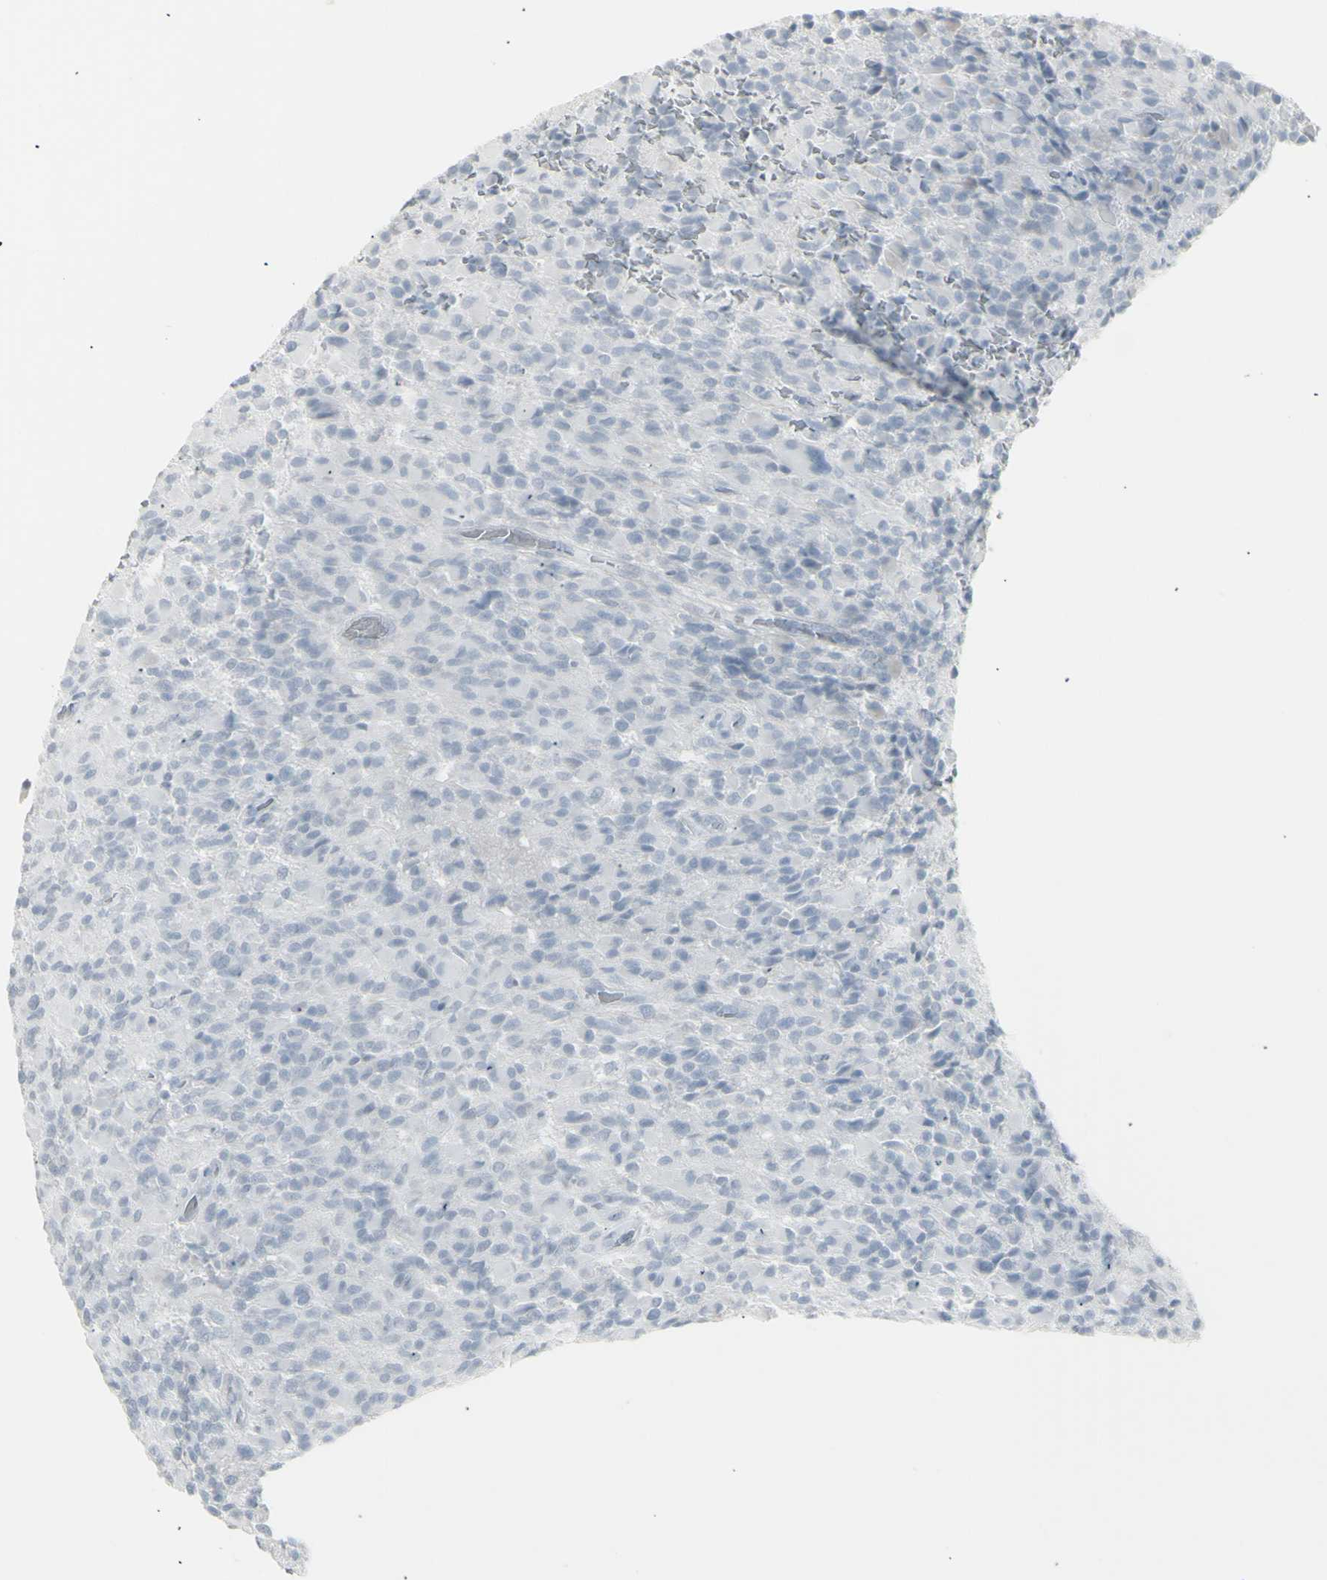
{"staining": {"intensity": "negative", "quantity": "none", "location": "none"}, "tissue": "glioma", "cell_type": "Tumor cells", "image_type": "cancer", "snomed": [{"axis": "morphology", "description": "Glioma, malignant, High grade"}, {"axis": "topography", "description": "Brain"}], "caption": "Immunohistochemistry of glioma displays no positivity in tumor cells.", "gene": "YBX2", "patient": {"sex": "male", "age": 71}}